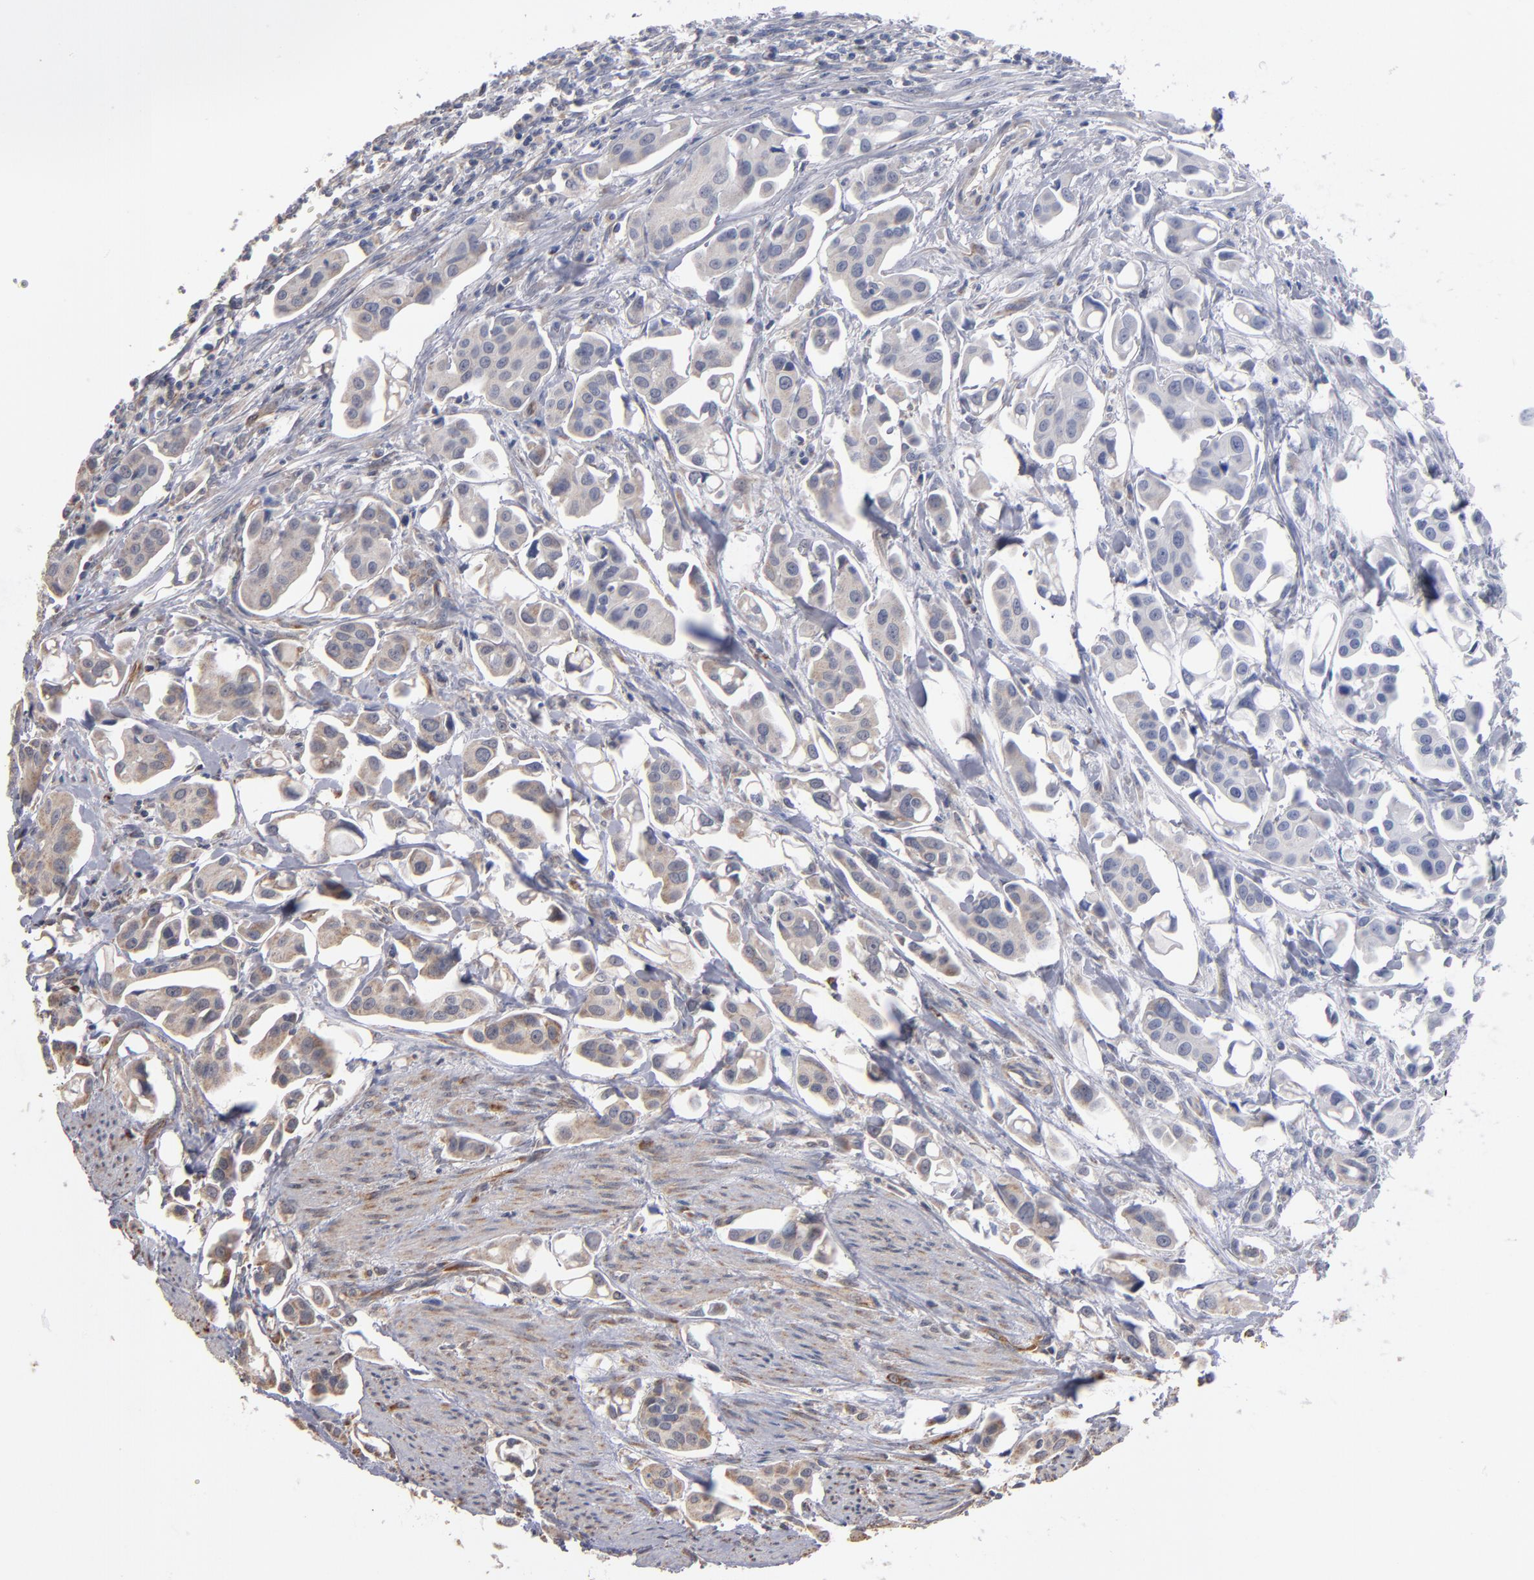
{"staining": {"intensity": "weak", "quantity": "<25%", "location": "cytoplasmic/membranous"}, "tissue": "urothelial cancer", "cell_type": "Tumor cells", "image_type": "cancer", "snomed": [{"axis": "morphology", "description": "Urothelial carcinoma, High grade"}, {"axis": "topography", "description": "Urinary bladder"}], "caption": "Urothelial carcinoma (high-grade) was stained to show a protein in brown. There is no significant positivity in tumor cells.", "gene": "MIPOL1", "patient": {"sex": "male", "age": 66}}